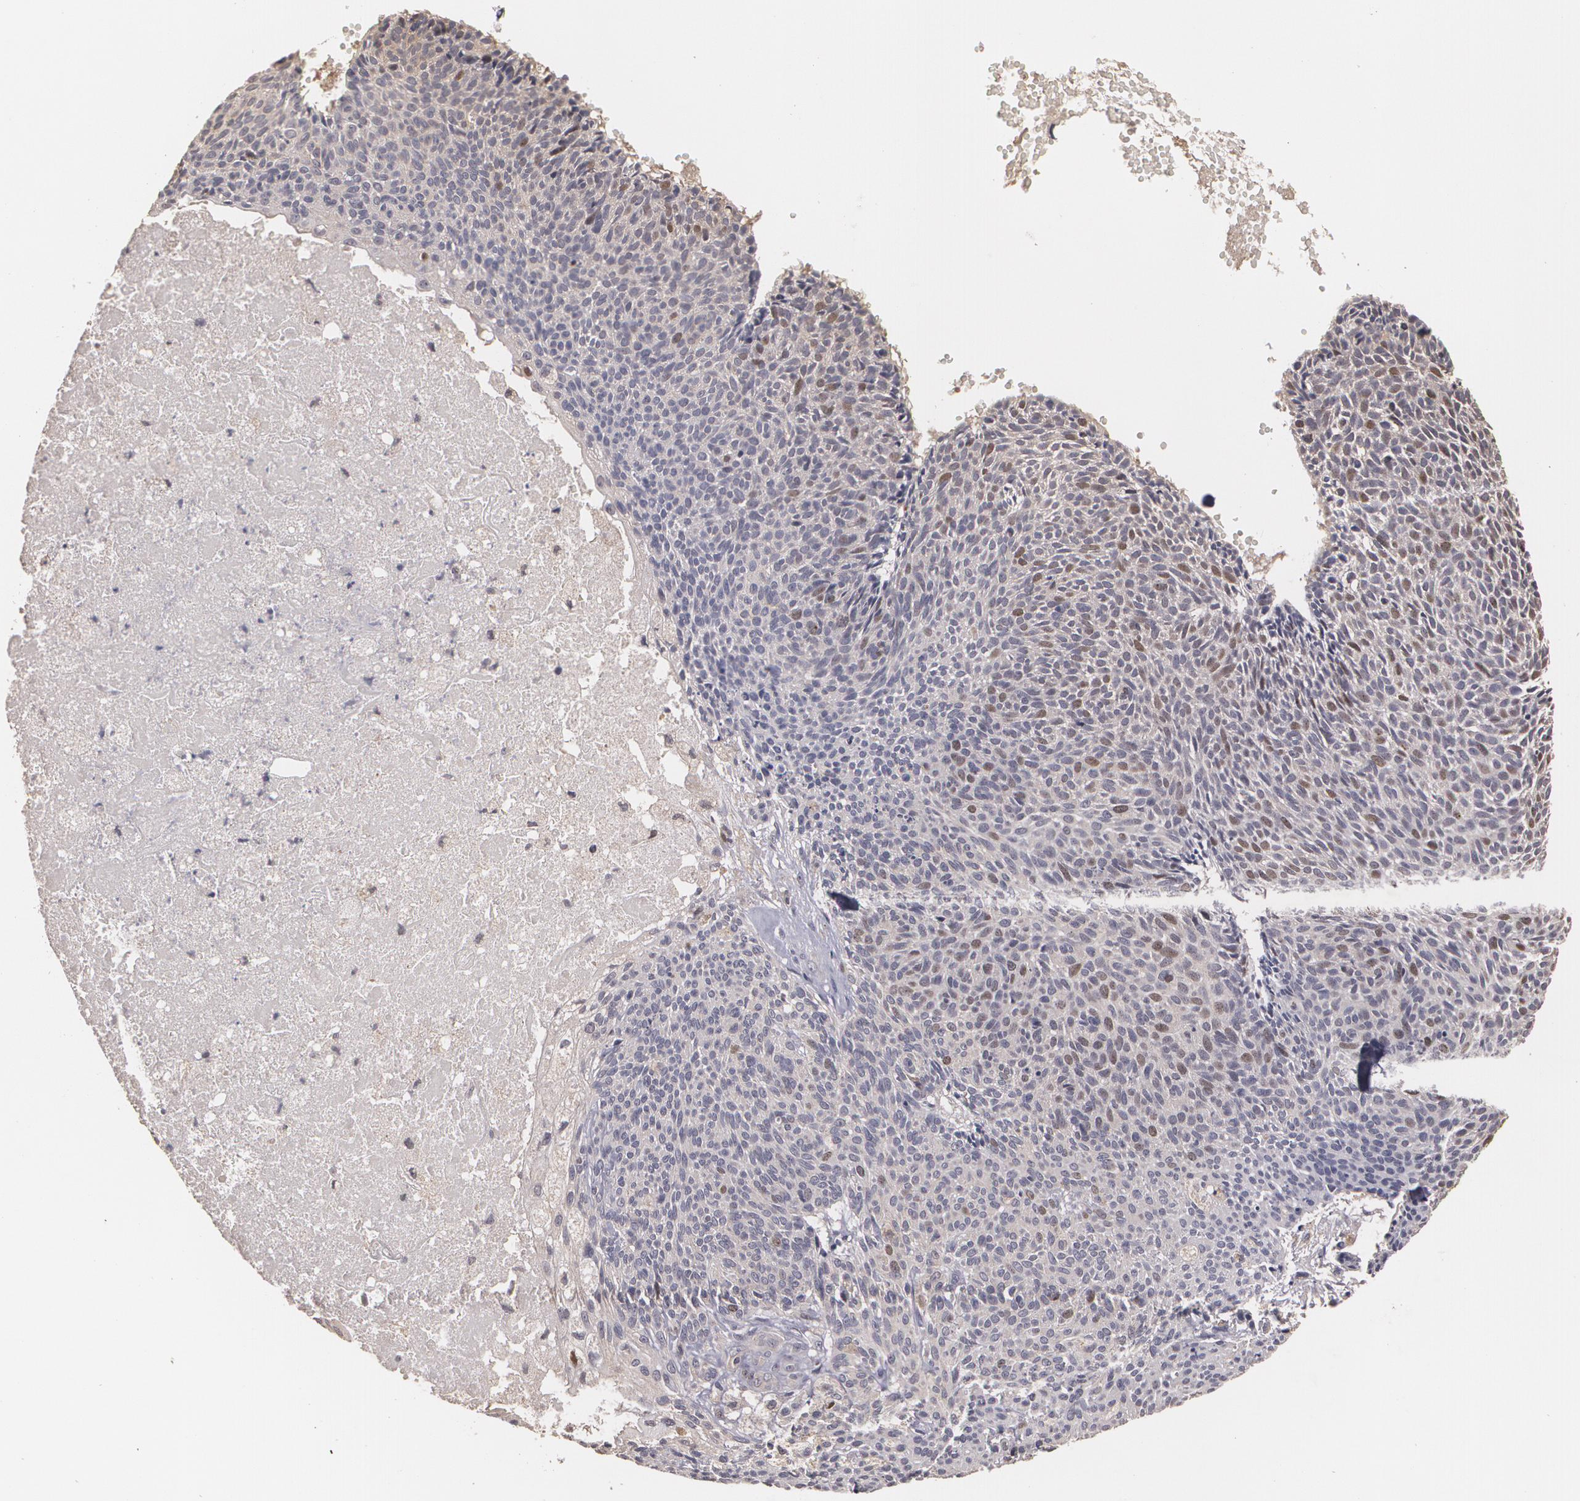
{"staining": {"intensity": "moderate", "quantity": "25%-75%", "location": "nuclear"}, "tissue": "skin cancer", "cell_type": "Tumor cells", "image_type": "cancer", "snomed": [{"axis": "morphology", "description": "Basal cell carcinoma"}, {"axis": "topography", "description": "Skin"}], "caption": "Tumor cells exhibit medium levels of moderate nuclear expression in about 25%-75% of cells in human basal cell carcinoma (skin).", "gene": "BRCA1", "patient": {"sex": "male", "age": 84}}